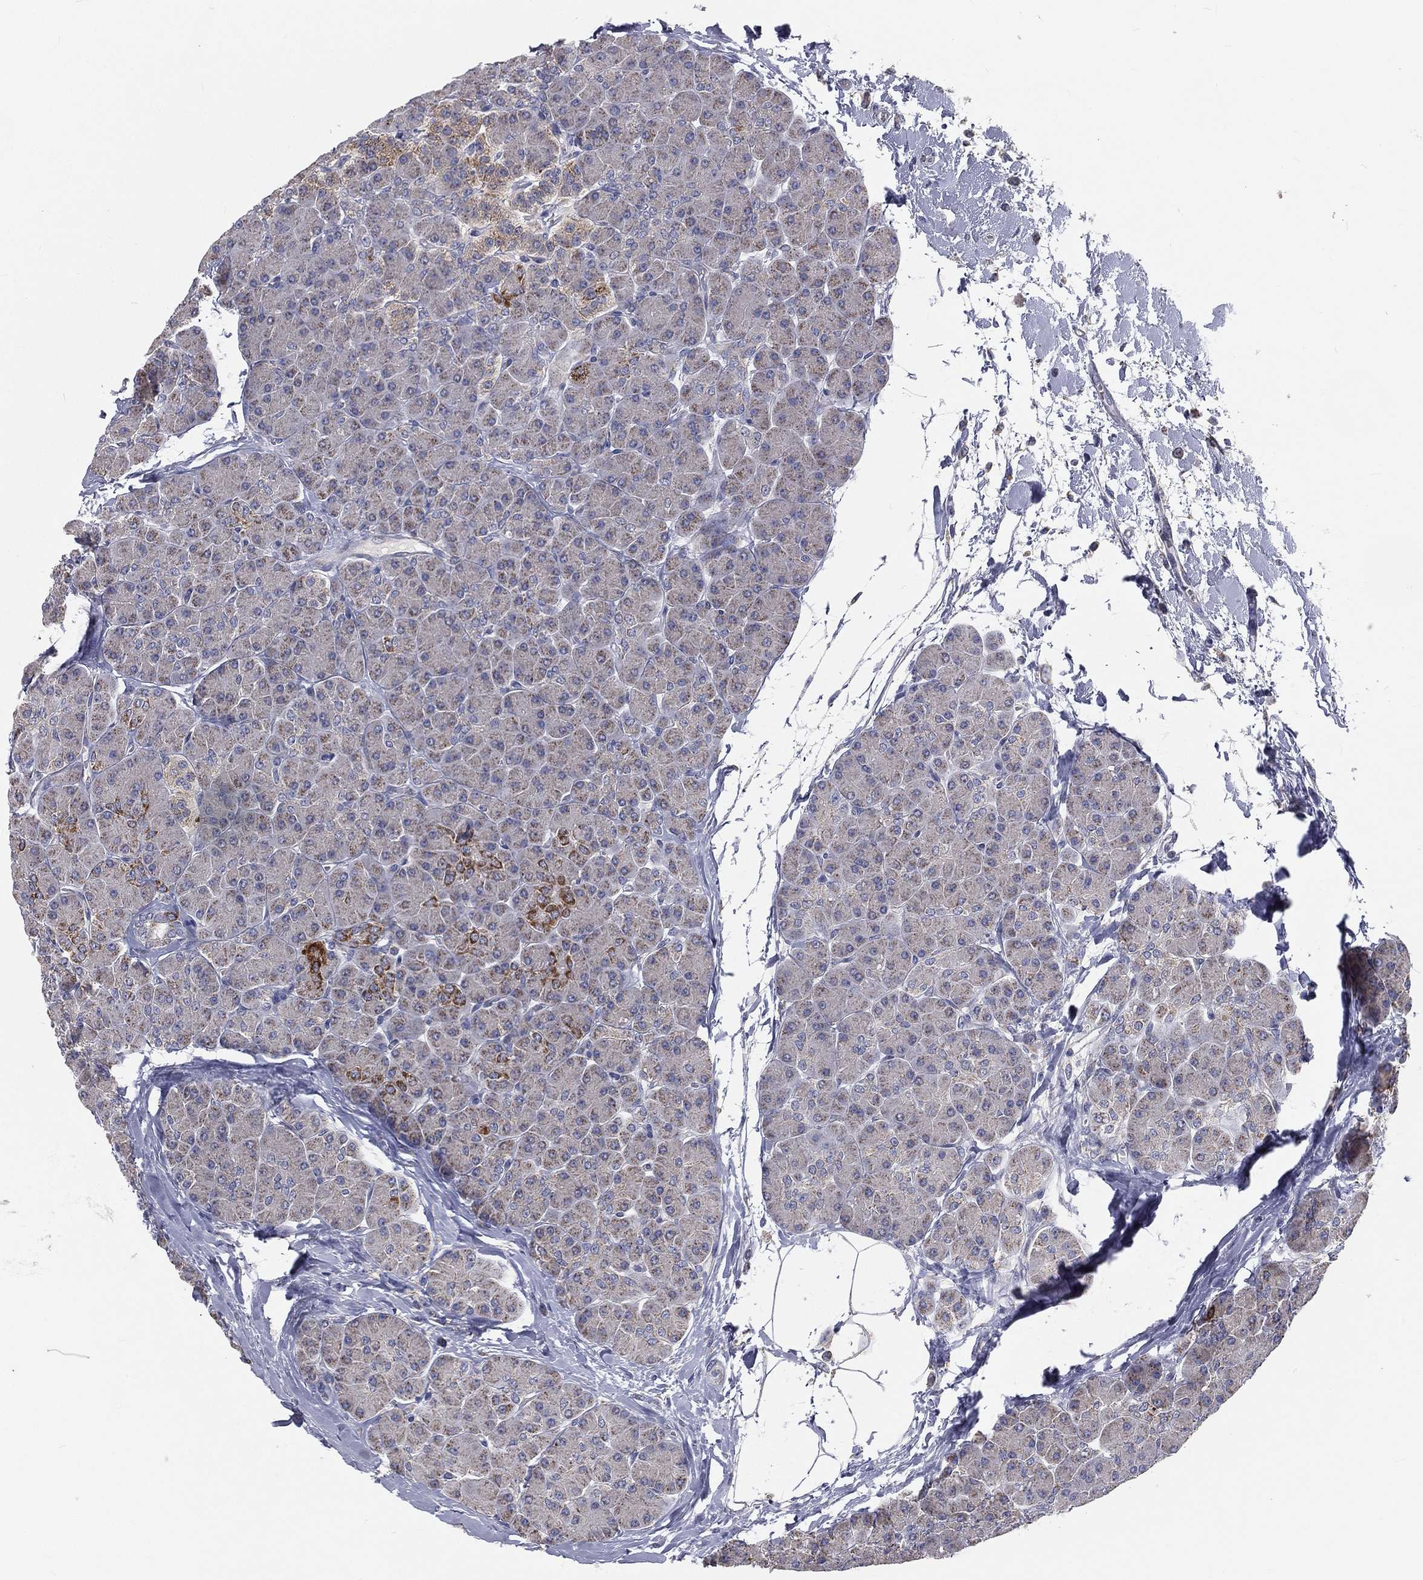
{"staining": {"intensity": "strong", "quantity": "<25%", "location": "cytoplasmic/membranous"}, "tissue": "pancreas", "cell_type": "Exocrine glandular cells", "image_type": "normal", "snomed": [{"axis": "morphology", "description": "Normal tissue, NOS"}, {"axis": "topography", "description": "Pancreas"}], "caption": "A brown stain shows strong cytoplasmic/membranous expression of a protein in exocrine glandular cells of normal pancreas.", "gene": "HADH", "patient": {"sex": "female", "age": 44}}